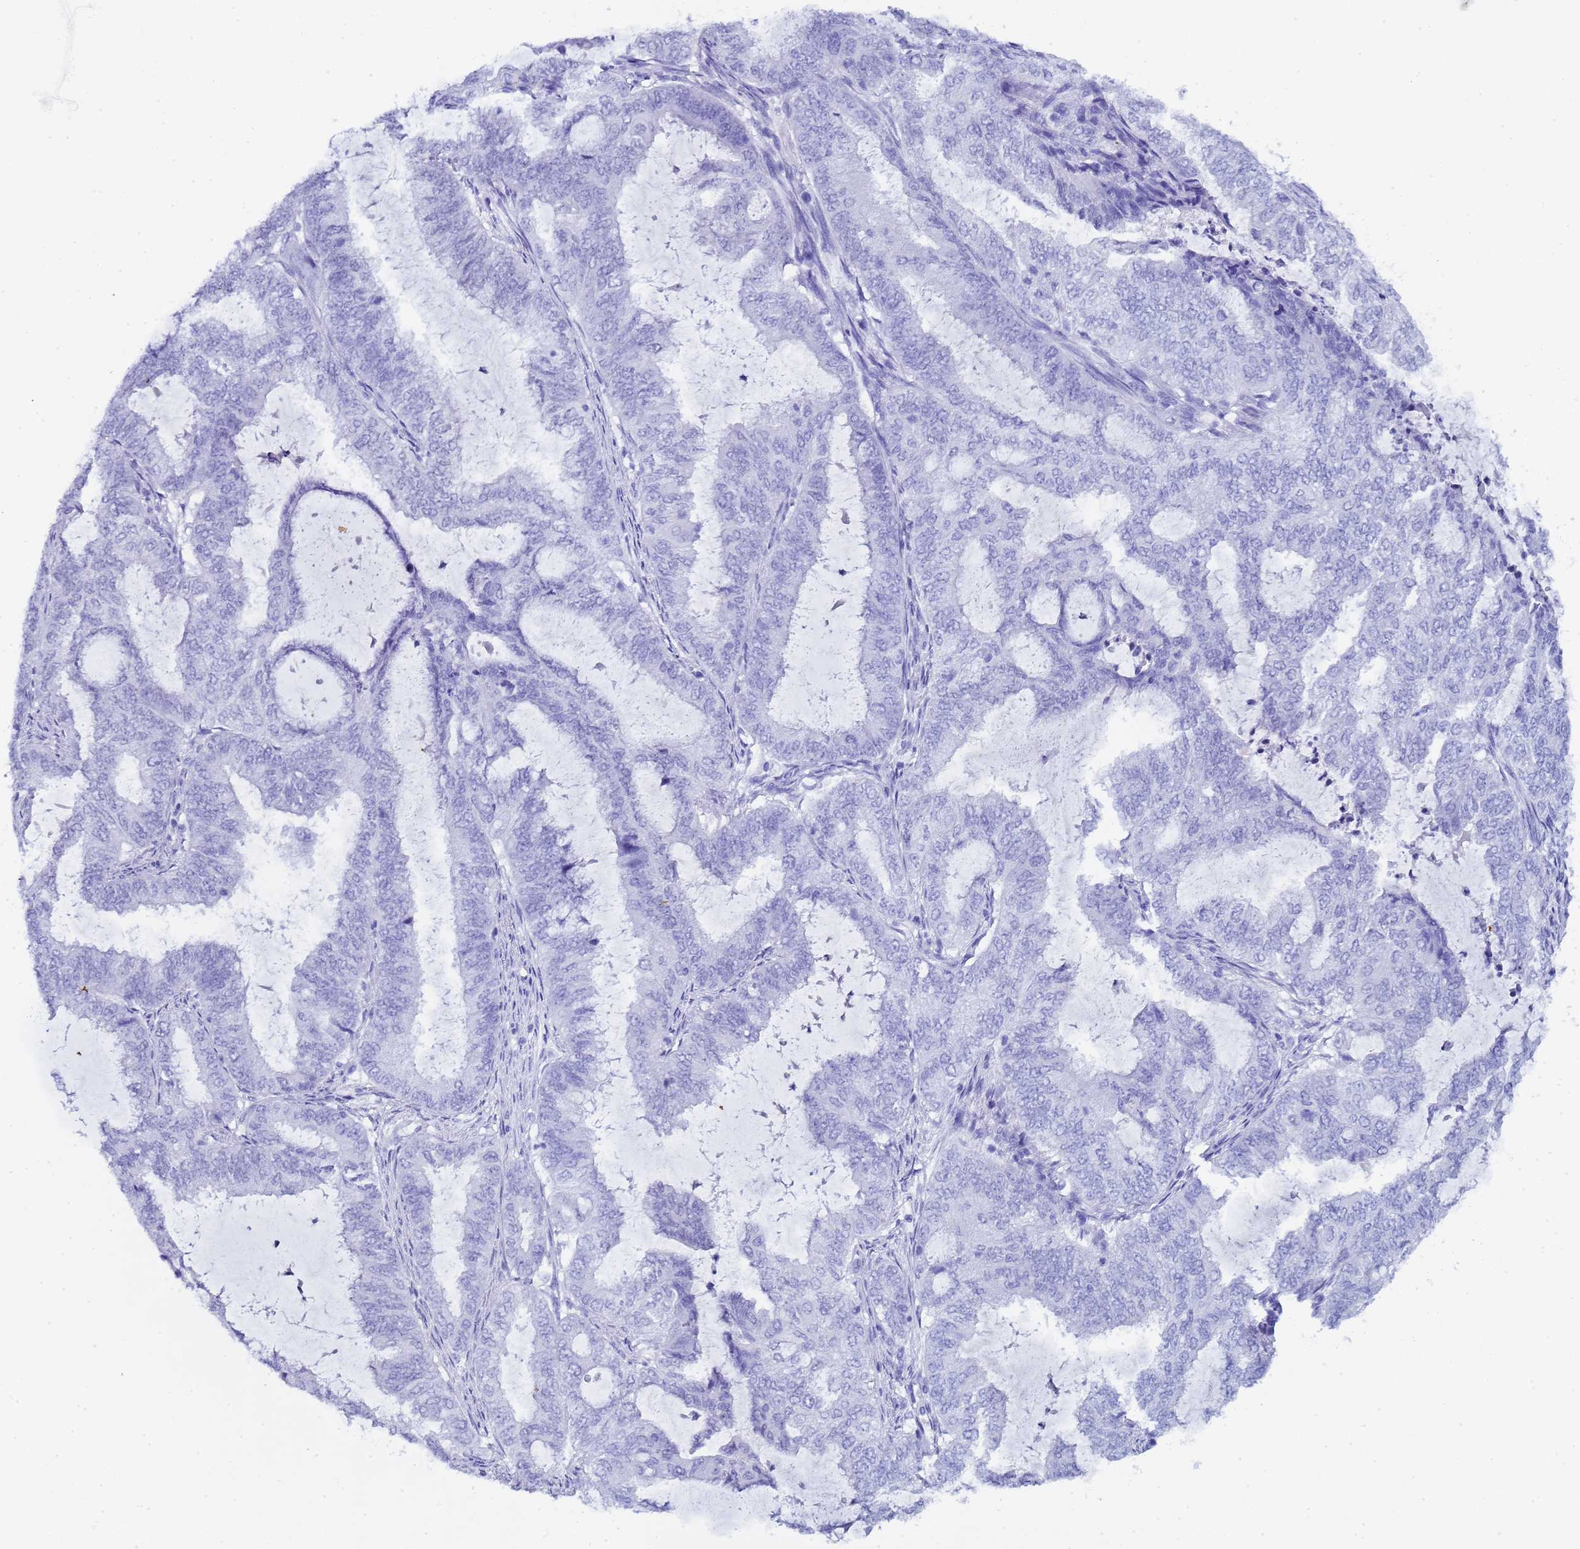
{"staining": {"intensity": "negative", "quantity": "none", "location": "none"}, "tissue": "endometrial cancer", "cell_type": "Tumor cells", "image_type": "cancer", "snomed": [{"axis": "morphology", "description": "Adenocarcinoma, NOS"}, {"axis": "topography", "description": "Endometrium"}], "caption": "IHC micrograph of endometrial adenocarcinoma stained for a protein (brown), which exhibits no expression in tumor cells. The staining was performed using DAB (3,3'-diaminobenzidine) to visualize the protein expression in brown, while the nuclei were stained in blue with hematoxylin (Magnification: 20x).", "gene": "CTRC", "patient": {"sex": "female", "age": 51}}